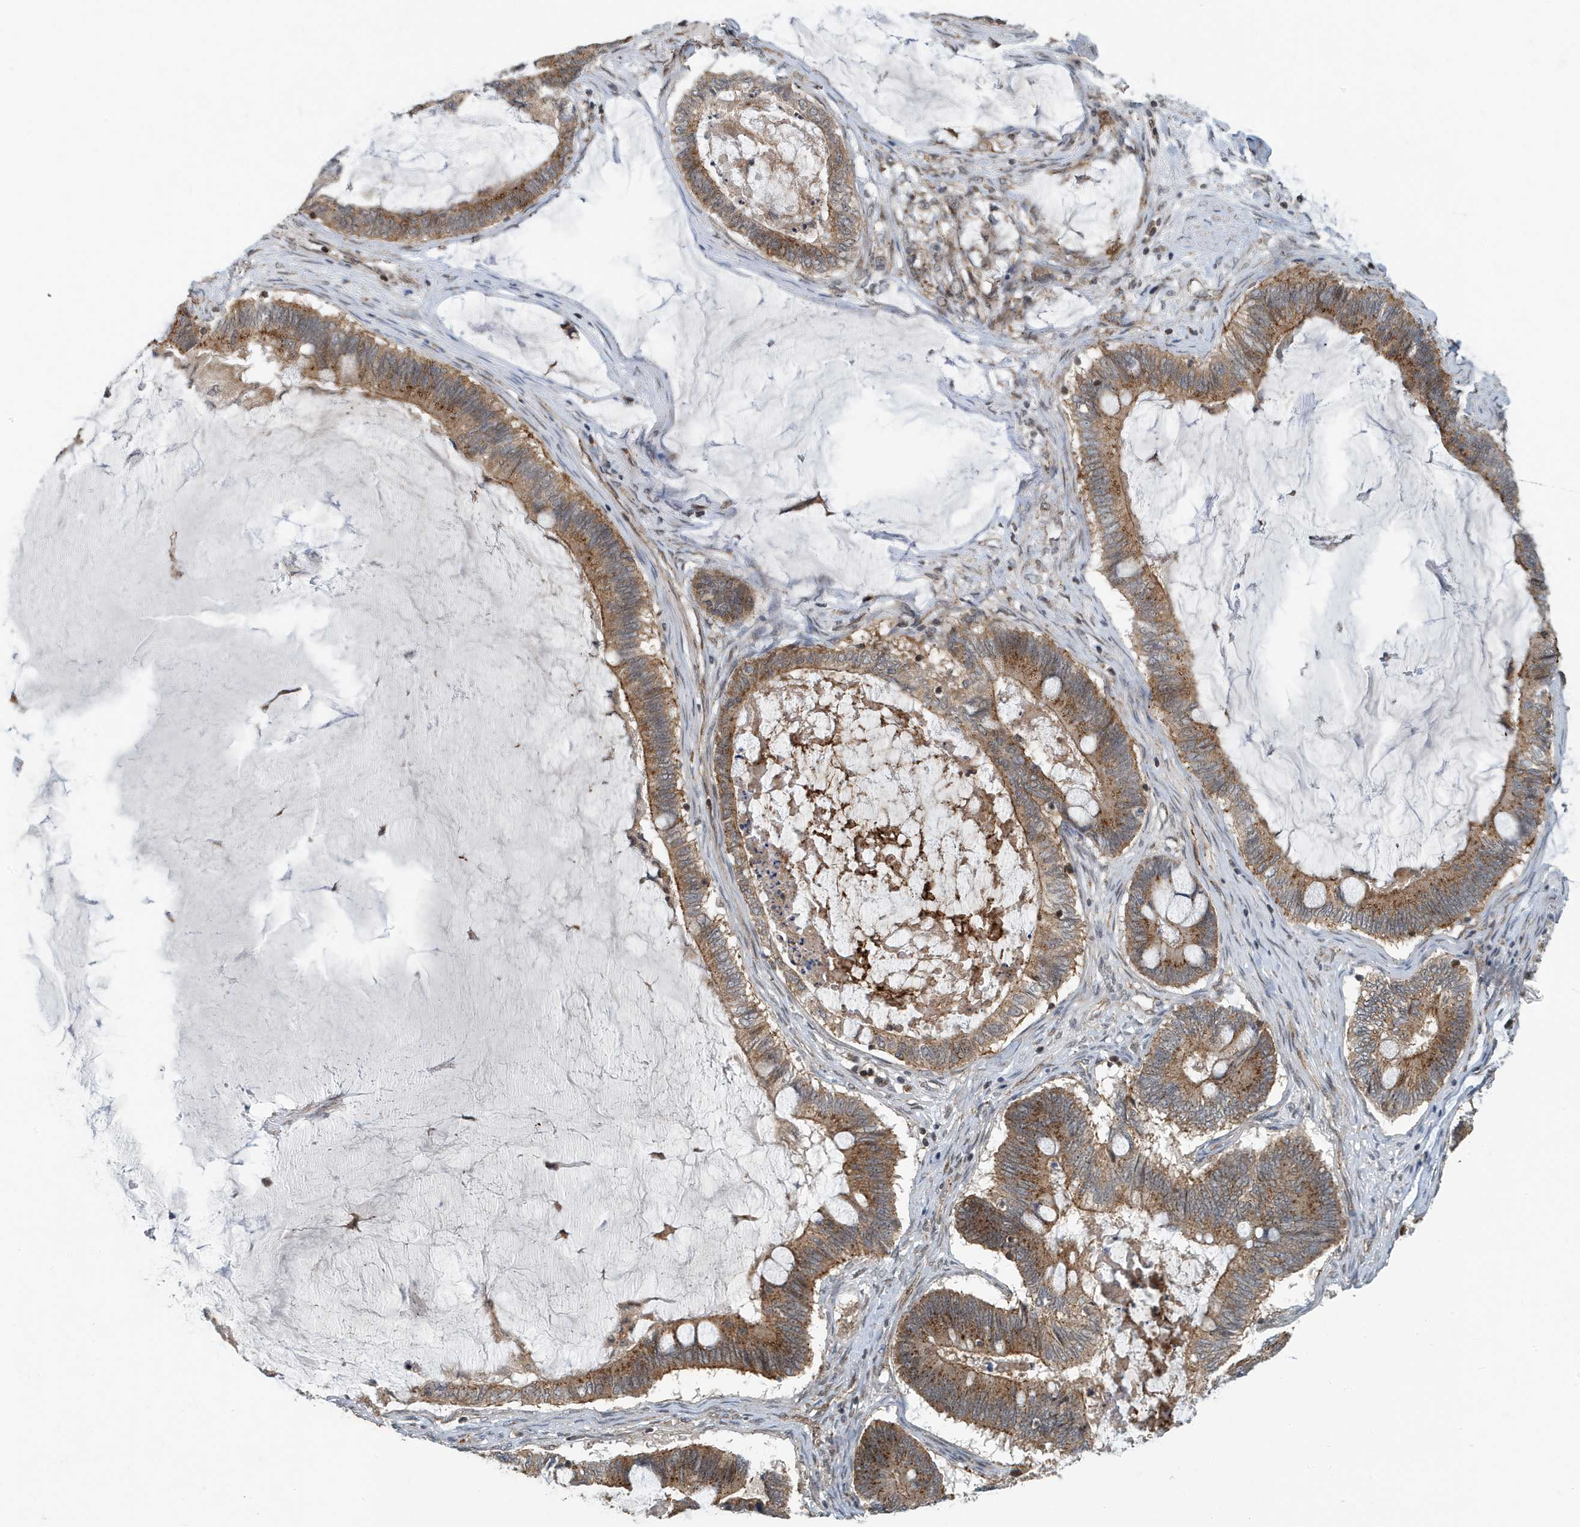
{"staining": {"intensity": "moderate", "quantity": ">75%", "location": "cytoplasmic/membranous"}, "tissue": "ovarian cancer", "cell_type": "Tumor cells", "image_type": "cancer", "snomed": [{"axis": "morphology", "description": "Cystadenocarcinoma, mucinous, NOS"}, {"axis": "topography", "description": "Ovary"}], "caption": "High-magnification brightfield microscopy of ovarian cancer stained with DAB (brown) and counterstained with hematoxylin (blue). tumor cells exhibit moderate cytoplasmic/membranous expression is identified in approximately>75% of cells.", "gene": "KIF15", "patient": {"sex": "female", "age": 61}}